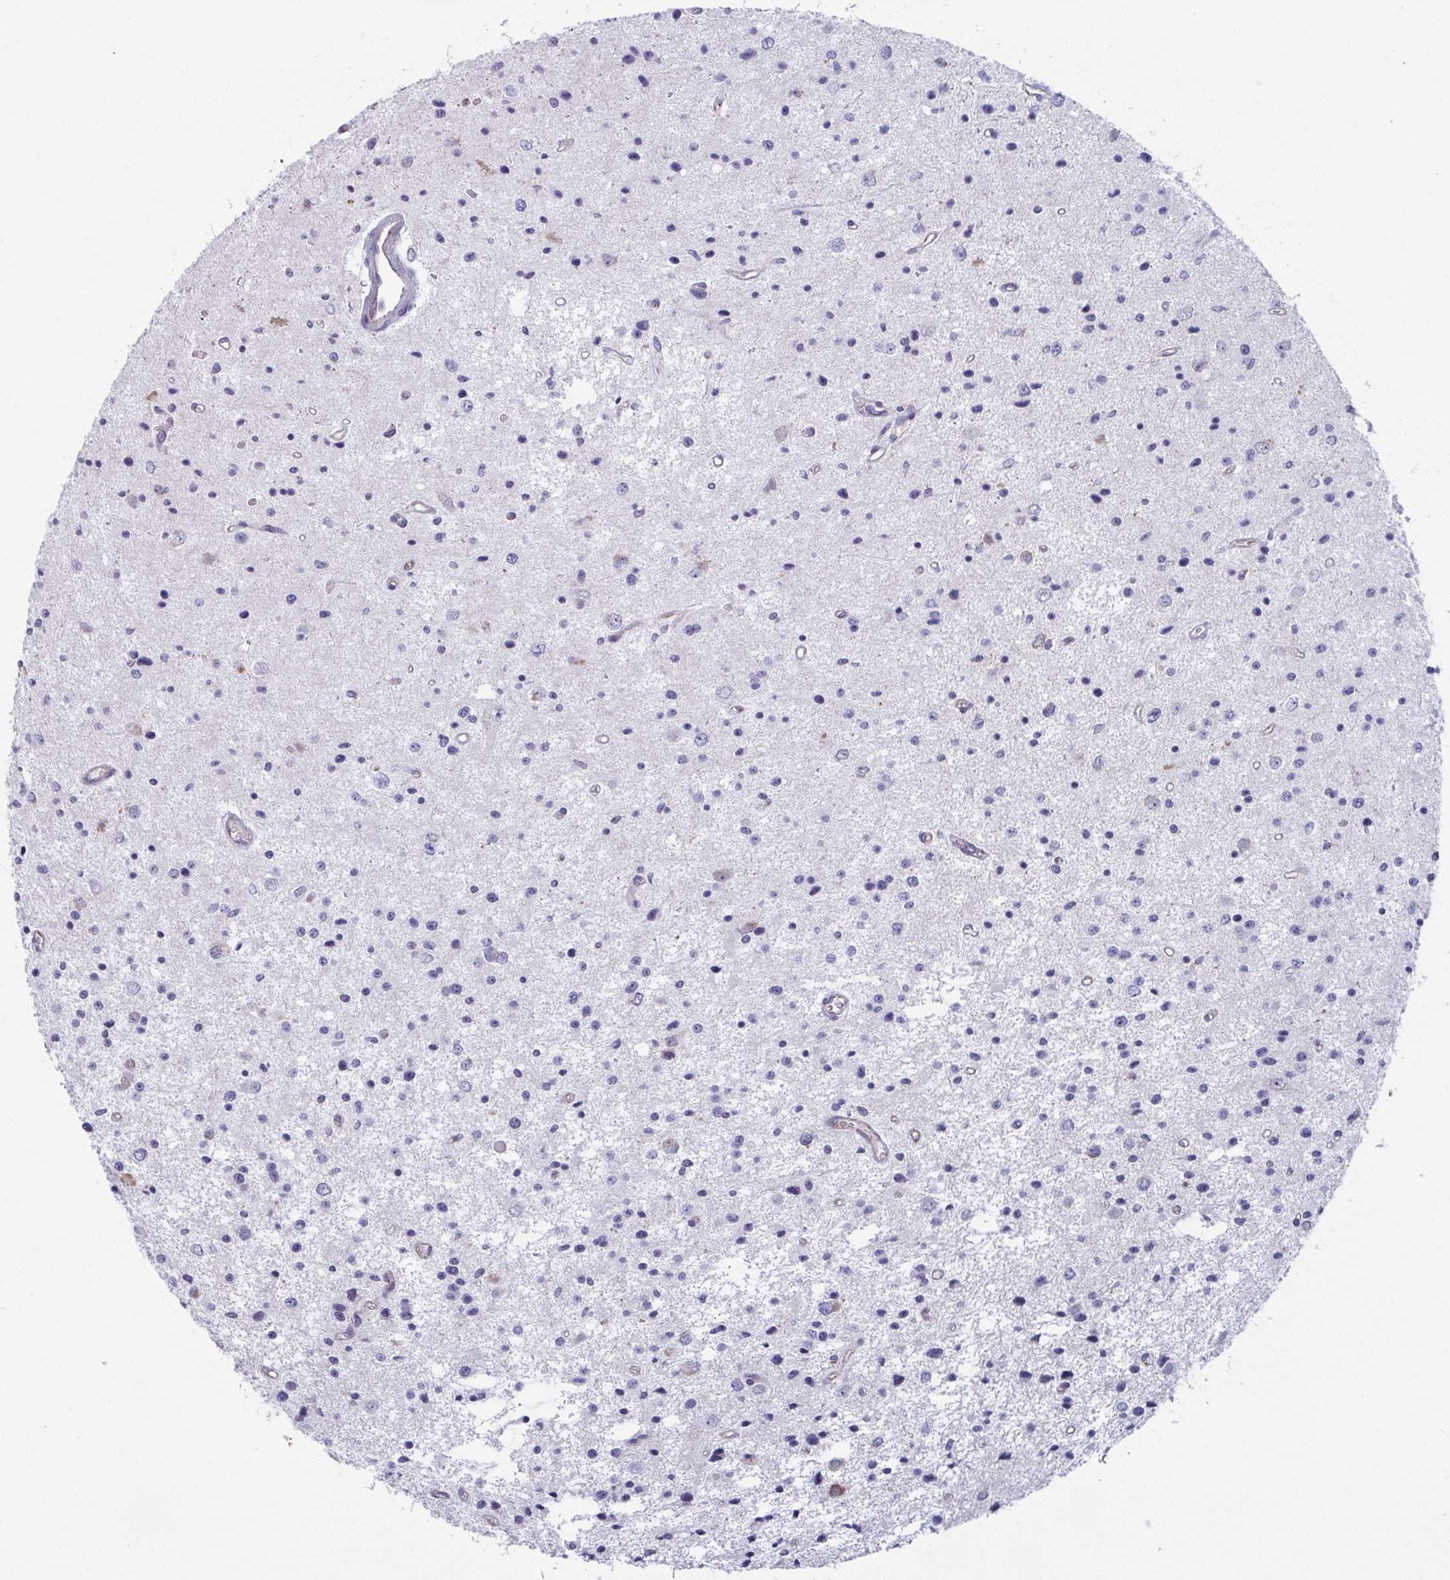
{"staining": {"intensity": "negative", "quantity": "none", "location": "none"}, "tissue": "glioma", "cell_type": "Tumor cells", "image_type": "cancer", "snomed": [{"axis": "morphology", "description": "Glioma, malignant, Low grade"}, {"axis": "topography", "description": "Brain"}], "caption": "Protein analysis of low-grade glioma (malignant) shows no significant positivity in tumor cells.", "gene": "BCAT2", "patient": {"sex": "male", "age": 43}}